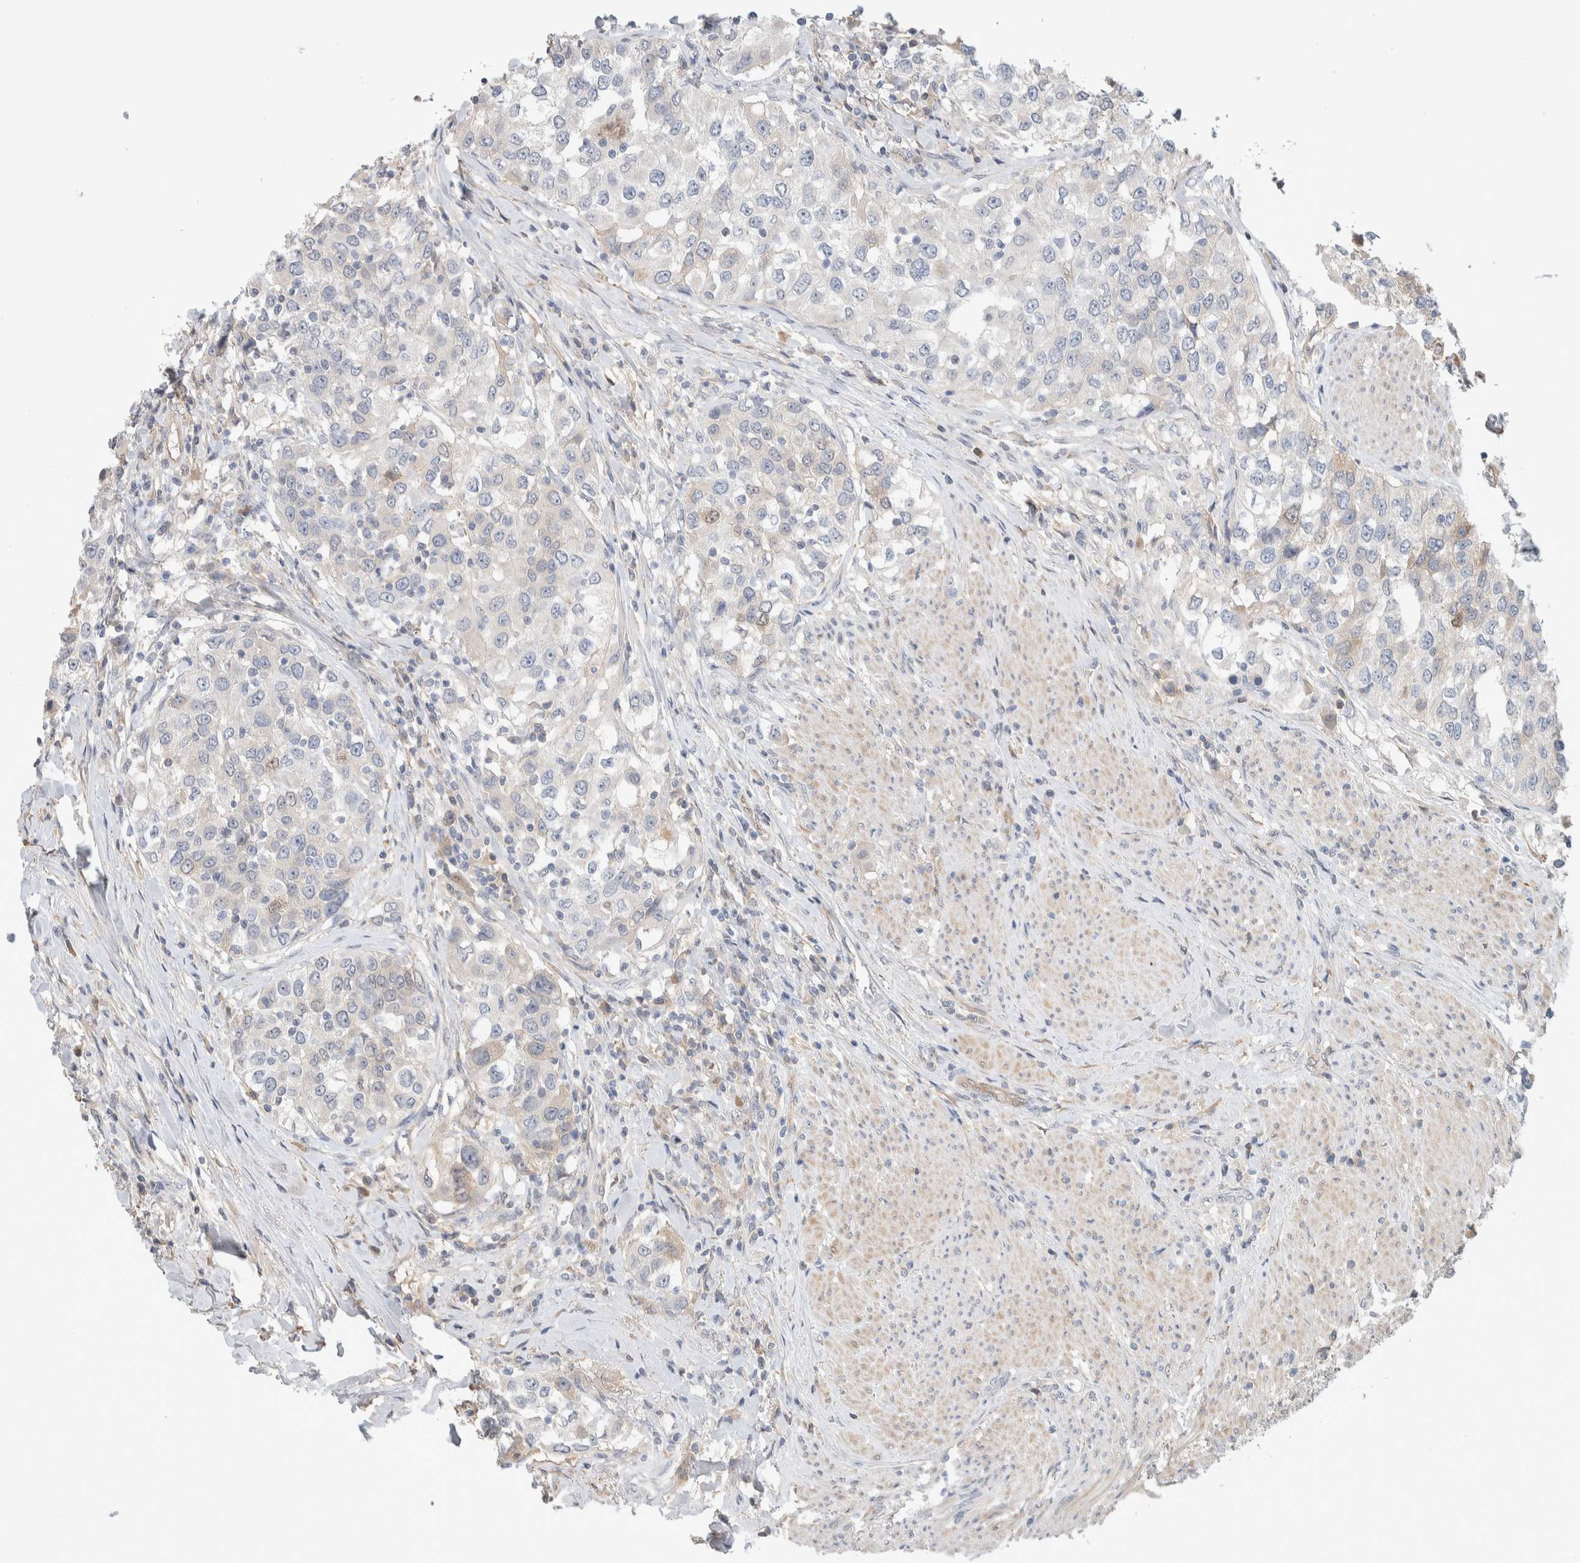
{"staining": {"intensity": "weak", "quantity": "<25%", "location": "cytoplasmic/membranous"}, "tissue": "urothelial cancer", "cell_type": "Tumor cells", "image_type": "cancer", "snomed": [{"axis": "morphology", "description": "Urothelial carcinoma, High grade"}, {"axis": "topography", "description": "Urinary bladder"}], "caption": "Immunohistochemistry image of human urothelial carcinoma (high-grade) stained for a protein (brown), which demonstrates no expression in tumor cells.", "gene": "DEPTOR", "patient": {"sex": "female", "age": 80}}